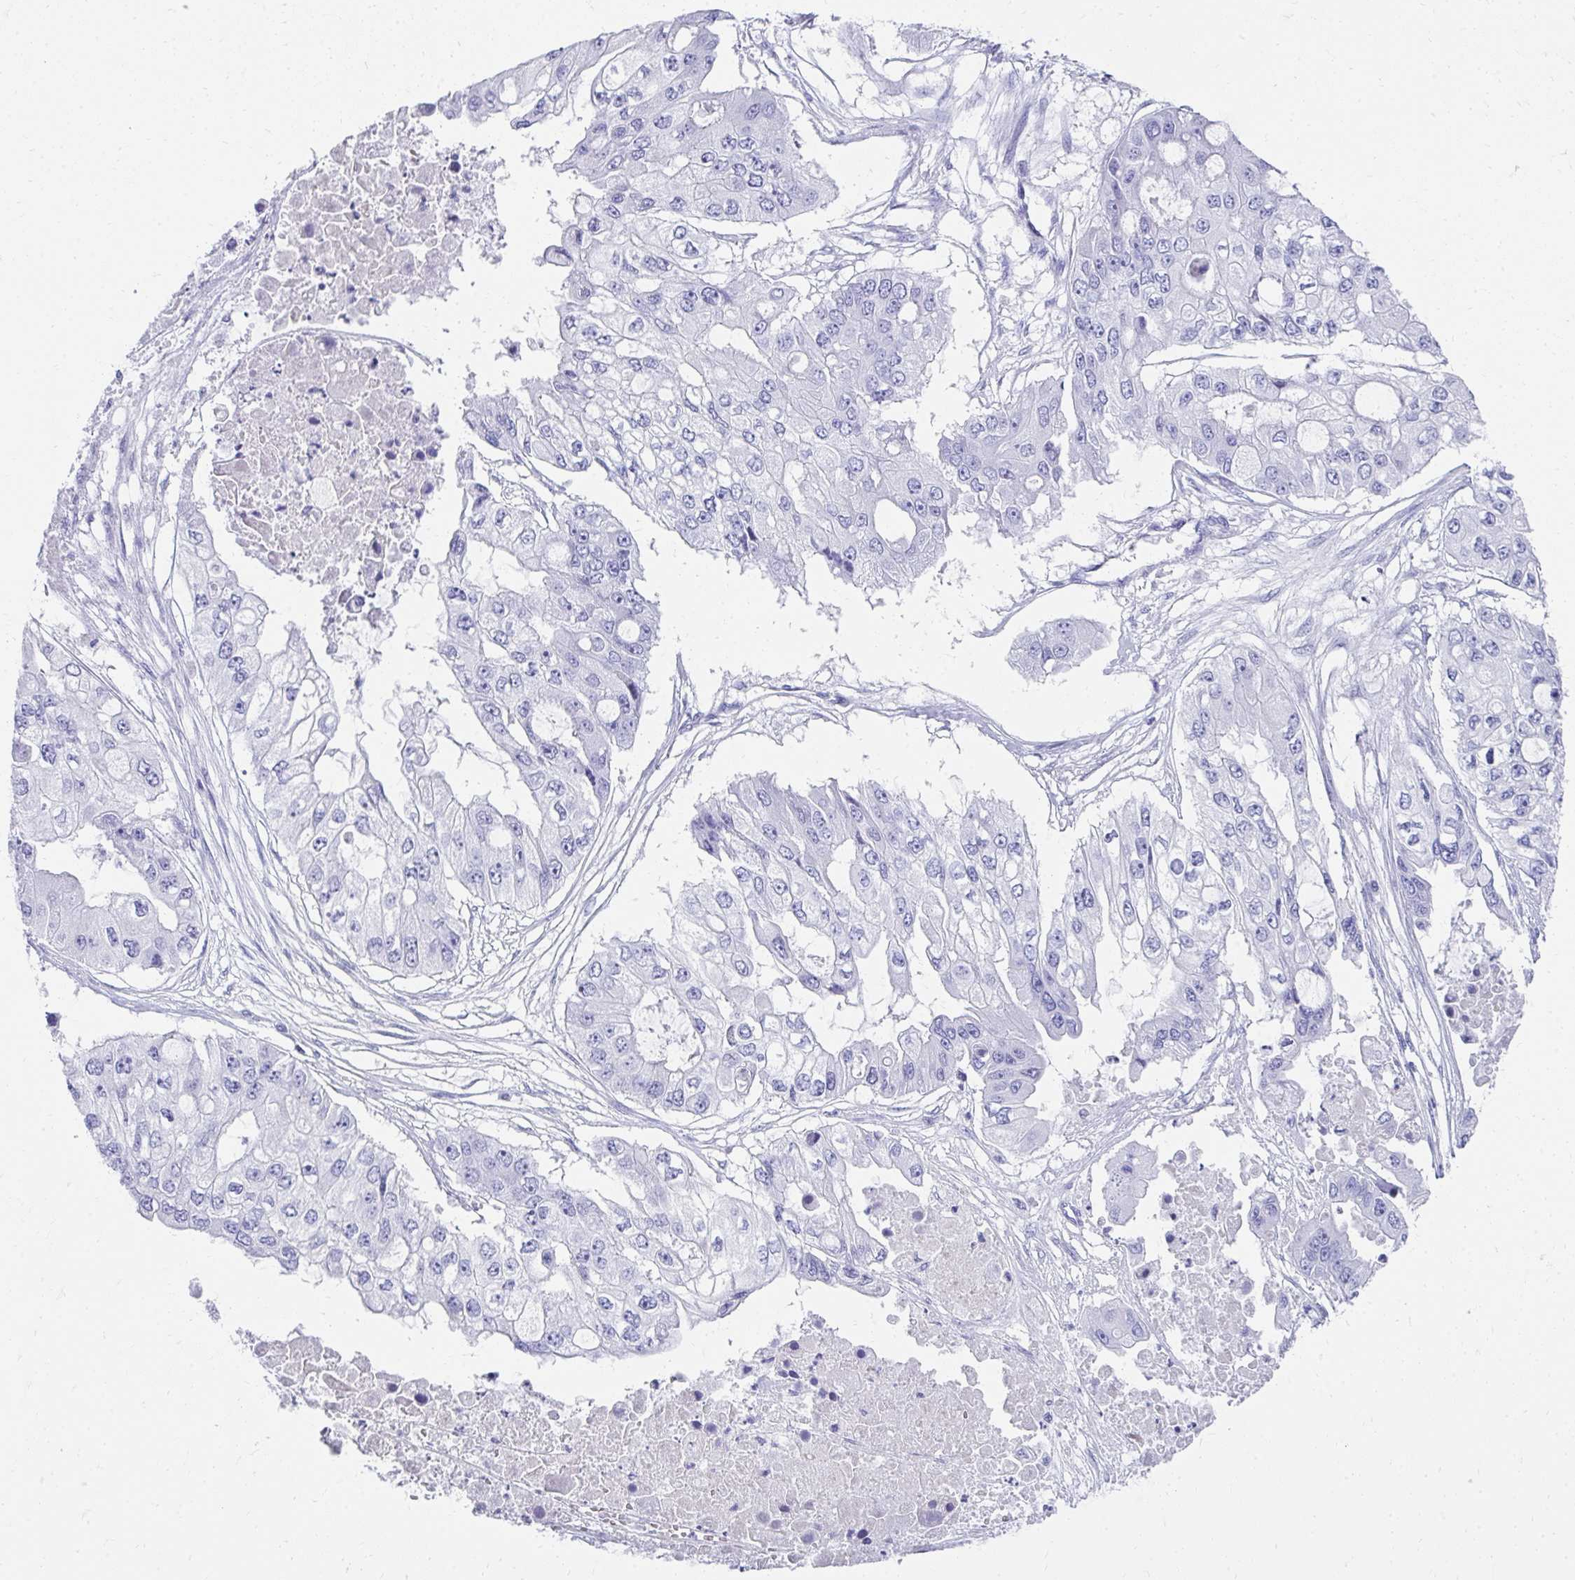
{"staining": {"intensity": "negative", "quantity": "none", "location": "none"}, "tissue": "ovarian cancer", "cell_type": "Tumor cells", "image_type": "cancer", "snomed": [{"axis": "morphology", "description": "Cystadenocarcinoma, serous, NOS"}, {"axis": "topography", "description": "Ovary"}], "caption": "Image shows no protein staining in tumor cells of ovarian cancer (serous cystadenocarcinoma) tissue.", "gene": "TNNT1", "patient": {"sex": "female", "age": 56}}